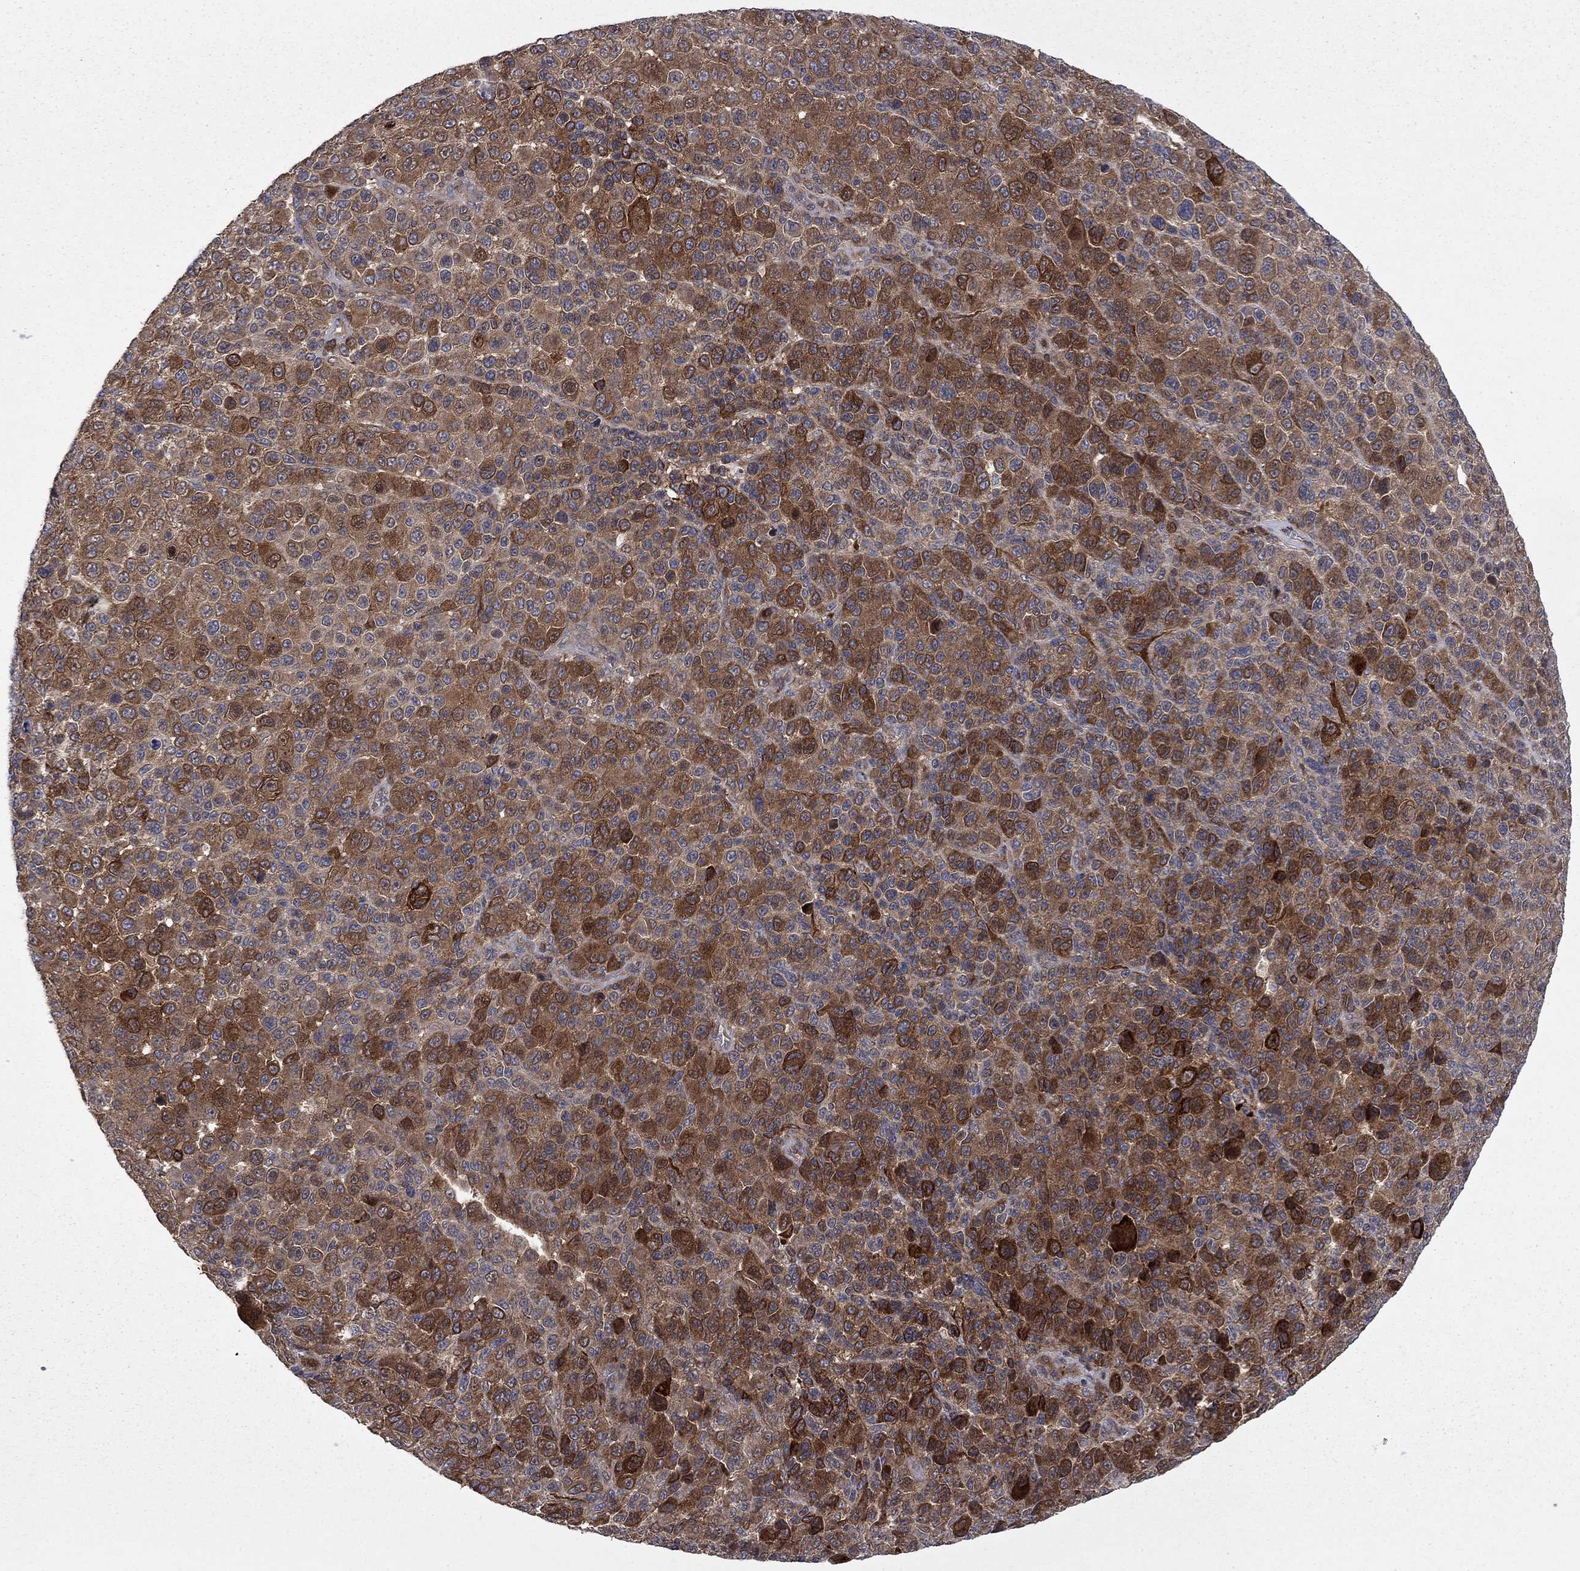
{"staining": {"intensity": "moderate", "quantity": ">75%", "location": "cytoplasmic/membranous"}, "tissue": "melanoma", "cell_type": "Tumor cells", "image_type": "cancer", "snomed": [{"axis": "morphology", "description": "Malignant melanoma, NOS"}, {"axis": "topography", "description": "Skin"}], "caption": "IHC photomicrograph of neoplastic tissue: human malignant melanoma stained using IHC exhibits medium levels of moderate protein expression localized specifically in the cytoplasmic/membranous of tumor cells, appearing as a cytoplasmic/membranous brown color.", "gene": "HDAC4", "patient": {"sex": "female", "age": 57}}